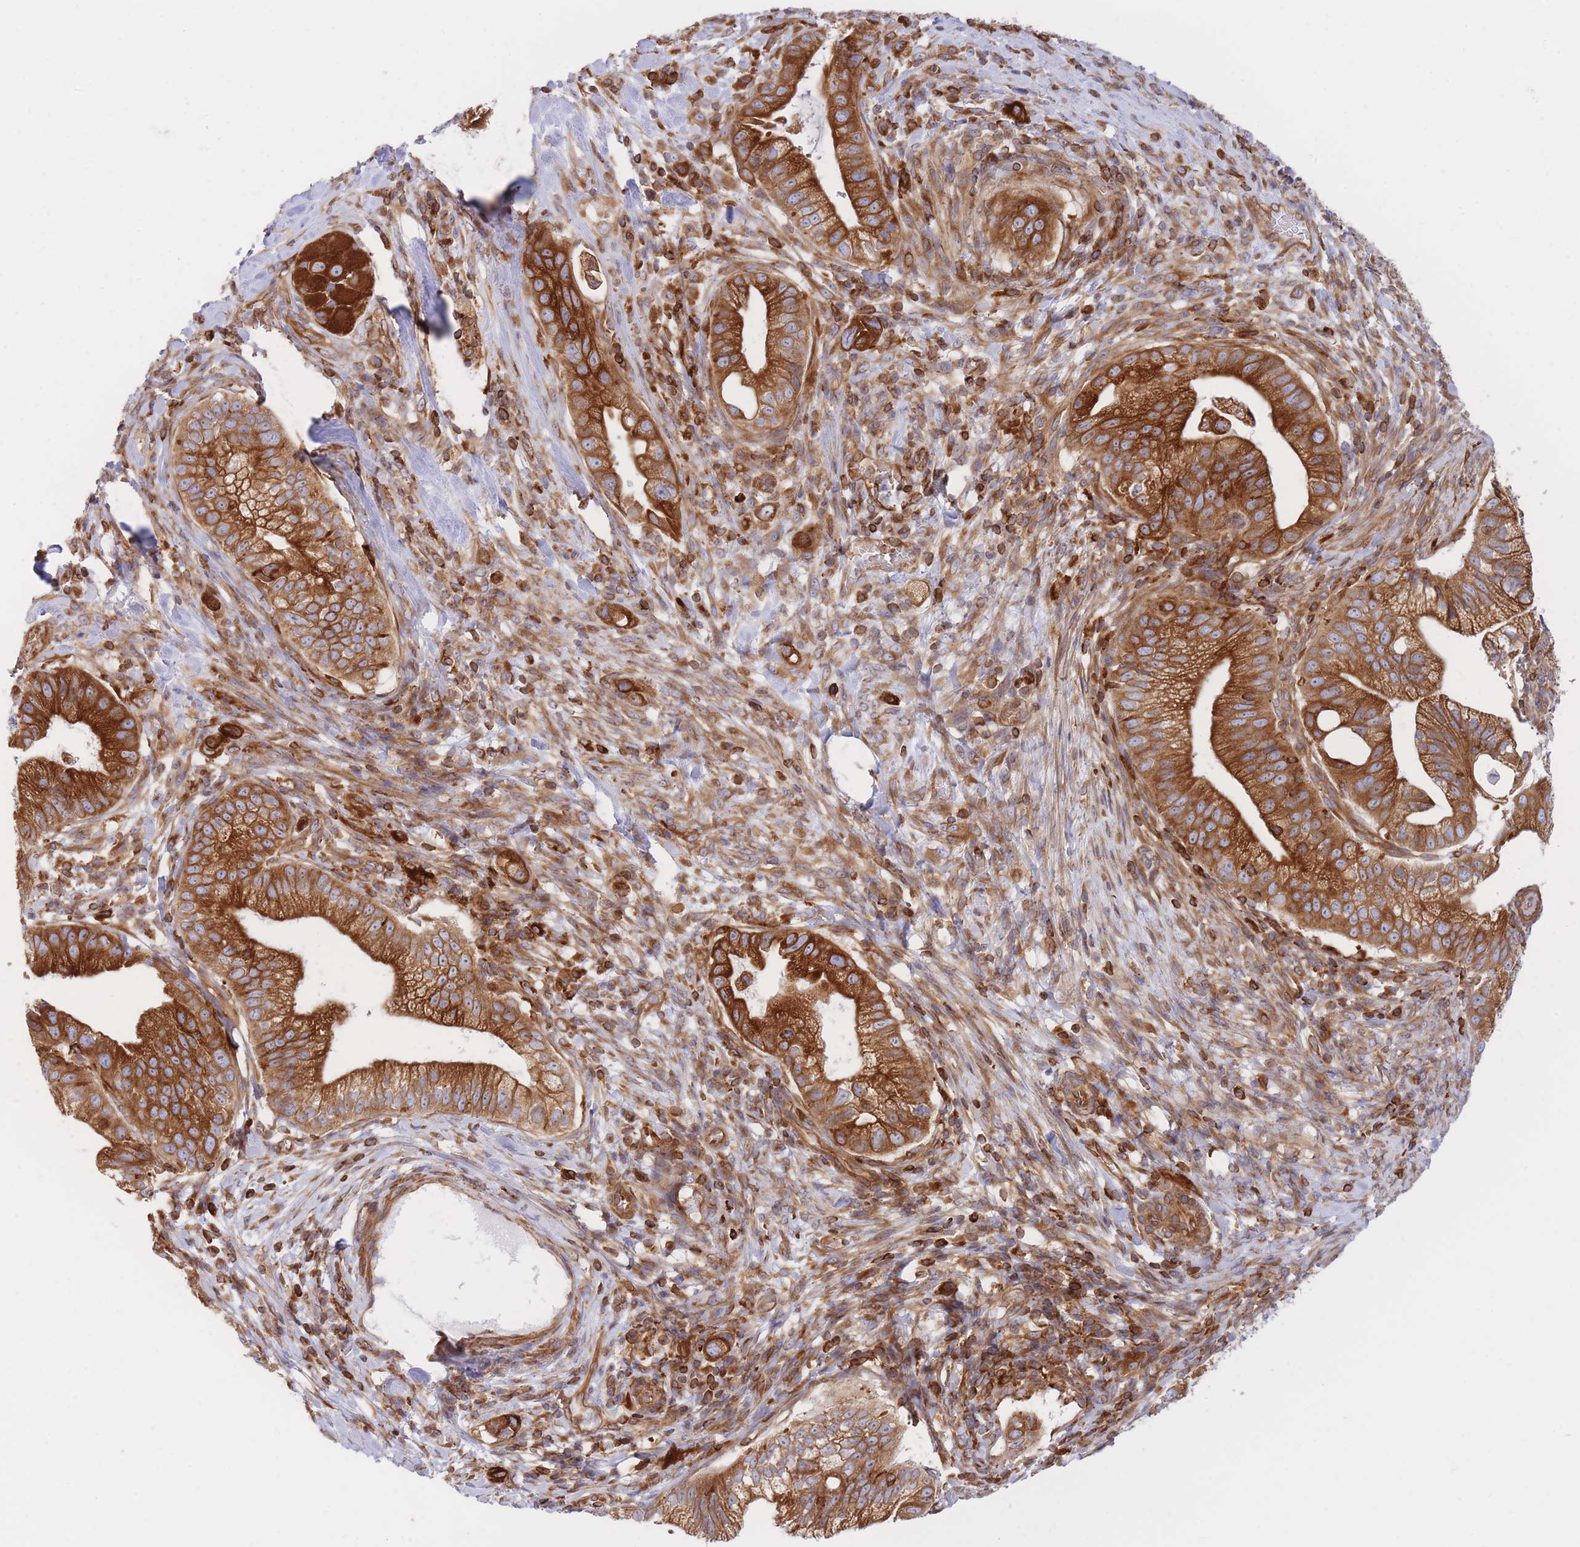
{"staining": {"intensity": "strong", "quantity": ">75%", "location": "cytoplasmic/membranous"}, "tissue": "pancreatic cancer", "cell_type": "Tumor cells", "image_type": "cancer", "snomed": [{"axis": "morphology", "description": "Adenocarcinoma, NOS"}, {"axis": "topography", "description": "Pancreas"}], "caption": "An image showing strong cytoplasmic/membranous staining in about >75% of tumor cells in adenocarcinoma (pancreatic), as visualized by brown immunohistochemical staining.", "gene": "REM1", "patient": {"sex": "male", "age": 70}}